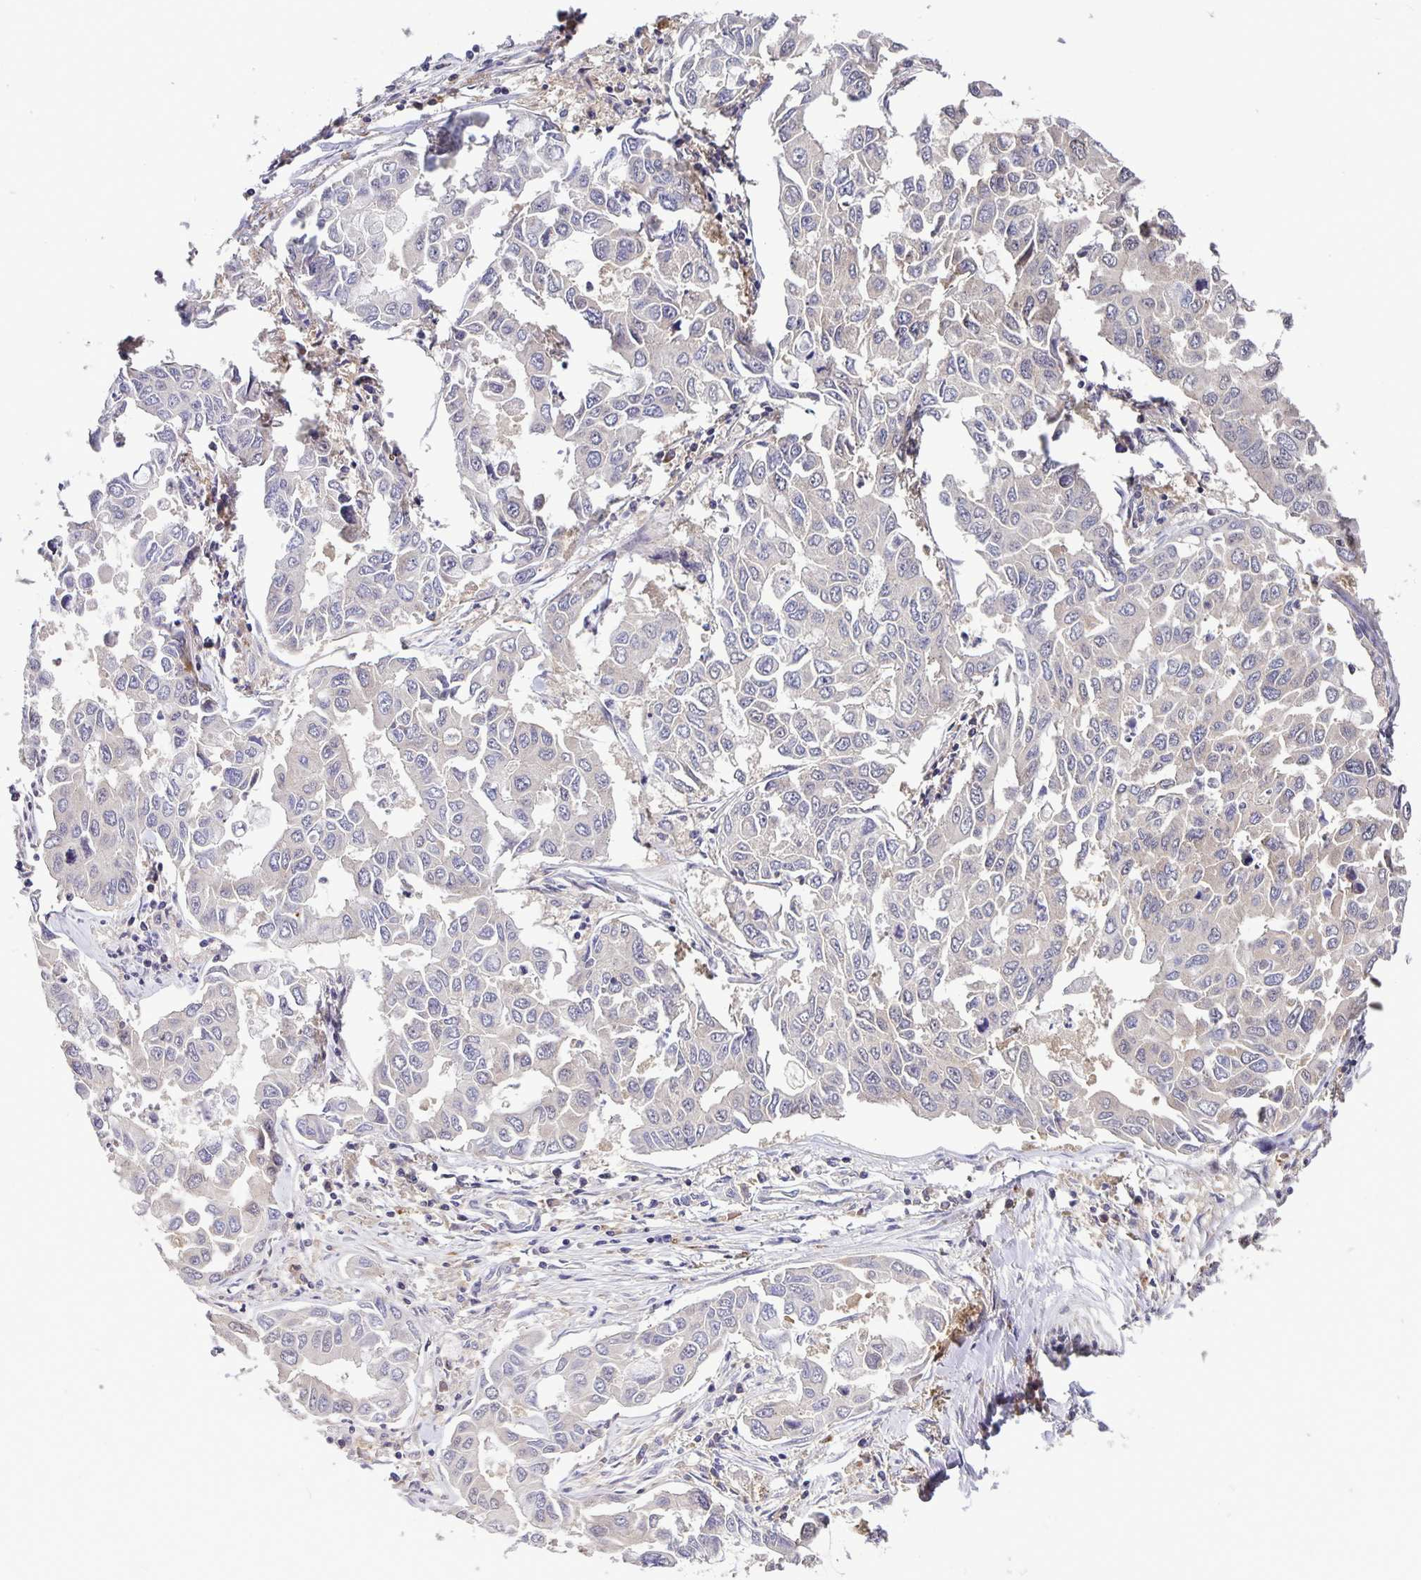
{"staining": {"intensity": "weak", "quantity": "<25%", "location": "cytoplasmic/membranous"}, "tissue": "lung cancer", "cell_type": "Tumor cells", "image_type": "cancer", "snomed": [{"axis": "morphology", "description": "Adenocarcinoma, NOS"}, {"axis": "topography", "description": "Lung"}], "caption": "IHC micrograph of neoplastic tissue: human lung cancer stained with DAB exhibits no significant protein positivity in tumor cells.", "gene": "FEM1C", "patient": {"sex": "male", "age": 64}}